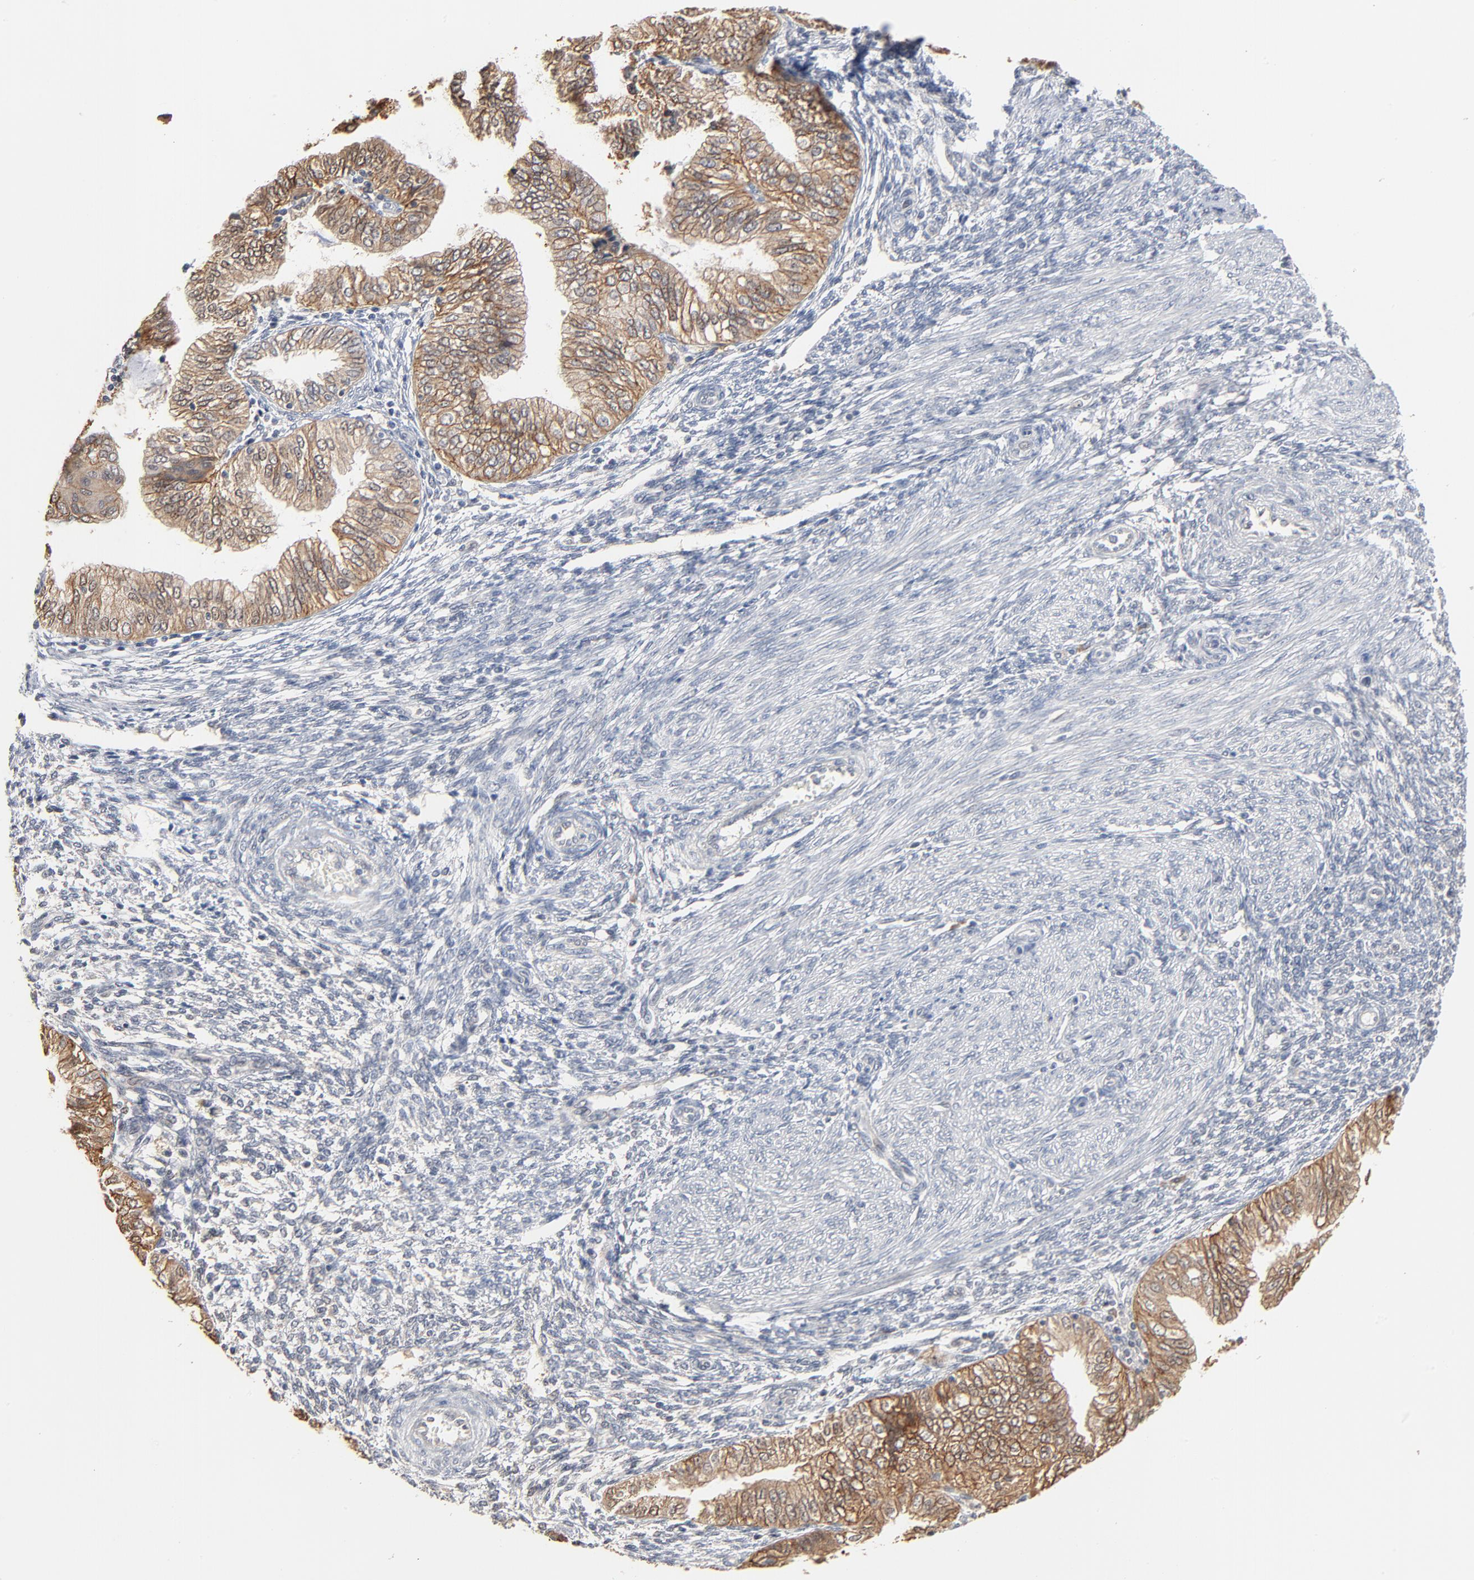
{"staining": {"intensity": "weak", "quantity": ">75%", "location": "cytoplasmic/membranous"}, "tissue": "endometrial cancer", "cell_type": "Tumor cells", "image_type": "cancer", "snomed": [{"axis": "morphology", "description": "Adenocarcinoma, NOS"}, {"axis": "topography", "description": "Endometrium"}], "caption": "Protein analysis of endometrial cancer (adenocarcinoma) tissue displays weak cytoplasmic/membranous positivity in about >75% of tumor cells.", "gene": "EPCAM", "patient": {"sex": "female", "age": 51}}